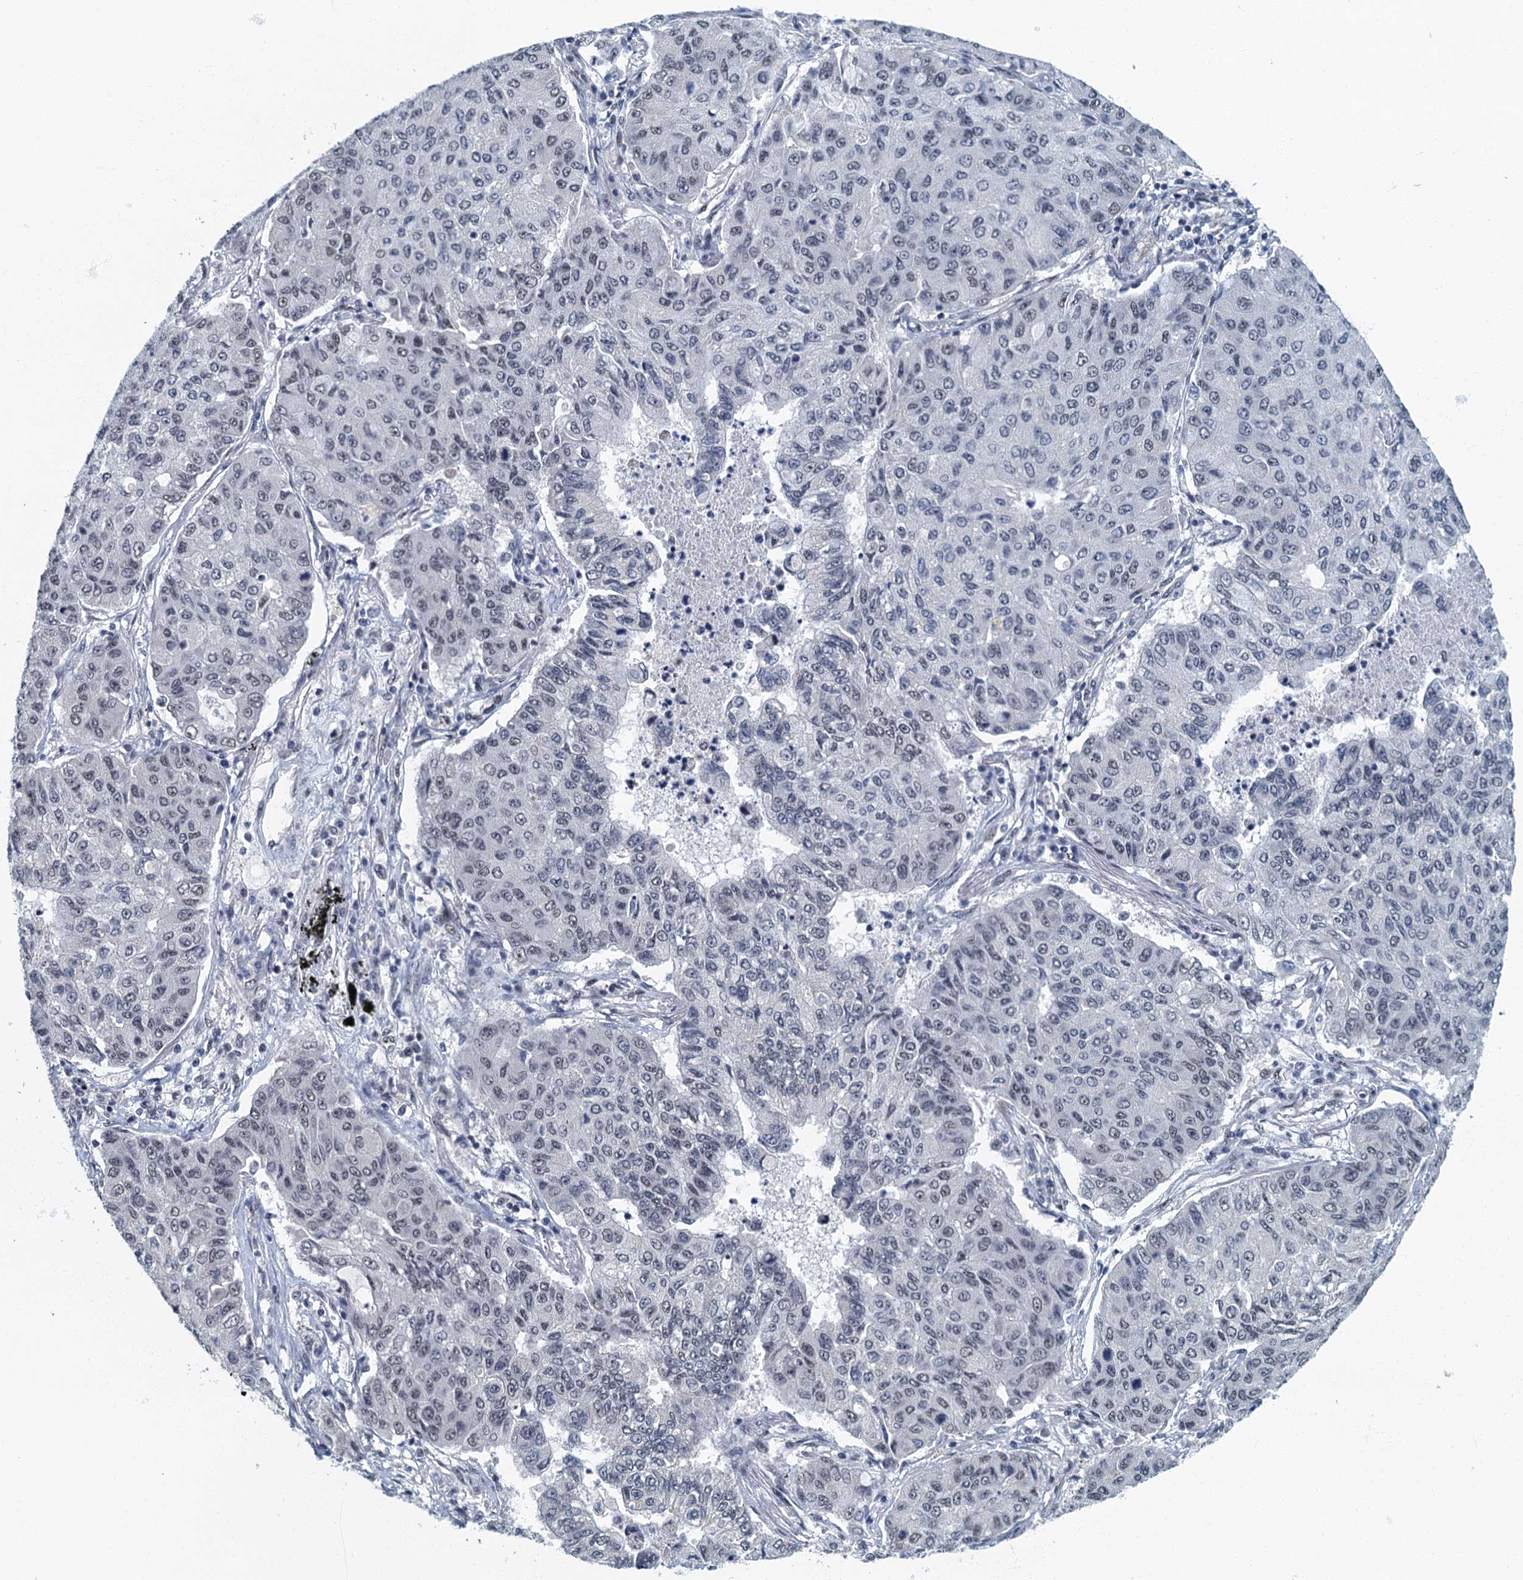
{"staining": {"intensity": "negative", "quantity": "none", "location": "none"}, "tissue": "lung cancer", "cell_type": "Tumor cells", "image_type": "cancer", "snomed": [{"axis": "morphology", "description": "Squamous cell carcinoma, NOS"}, {"axis": "topography", "description": "Lung"}], "caption": "Immunohistochemistry histopathology image of lung squamous cell carcinoma stained for a protein (brown), which displays no expression in tumor cells.", "gene": "GADL1", "patient": {"sex": "male", "age": 74}}